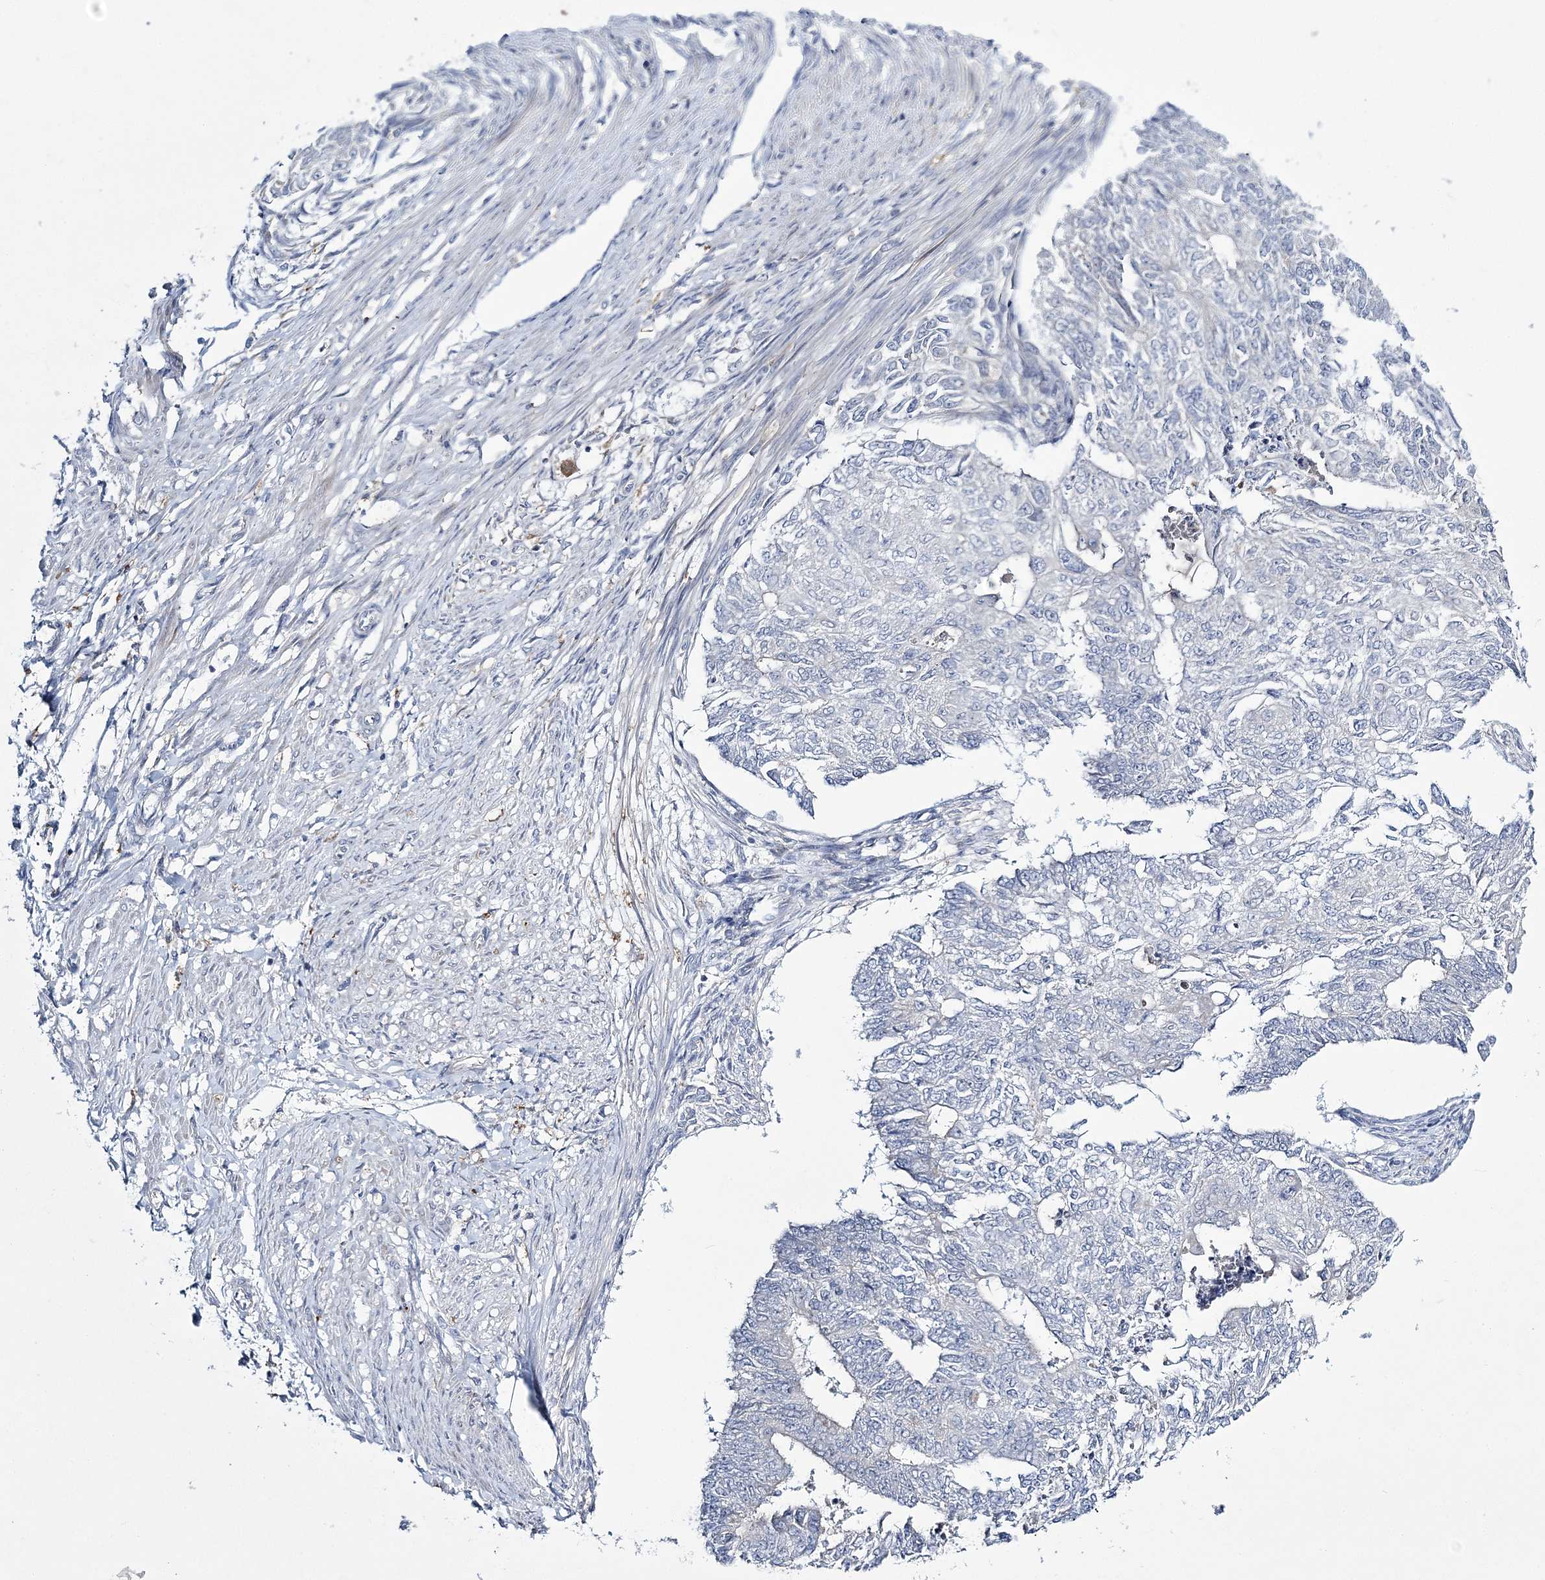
{"staining": {"intensity": "negative", "quantity": "none", "location": "none"}, "tissue": "endometrial cancer", "cell_type": "Tumor cells", "image_type": "cancer", "snomed": [{"axis": "morphology", "description": "Adenocarcinoma, NOS"}, {"axis": "topography", "description": "Endometrium"}], "caption": "Adenocarcinoma (endometrial) was stained to show a protein in brown. There is no significant positivity in tumor cells.", "gene": "ATP11B", "patient": {"sex": "female", "age": 32}}